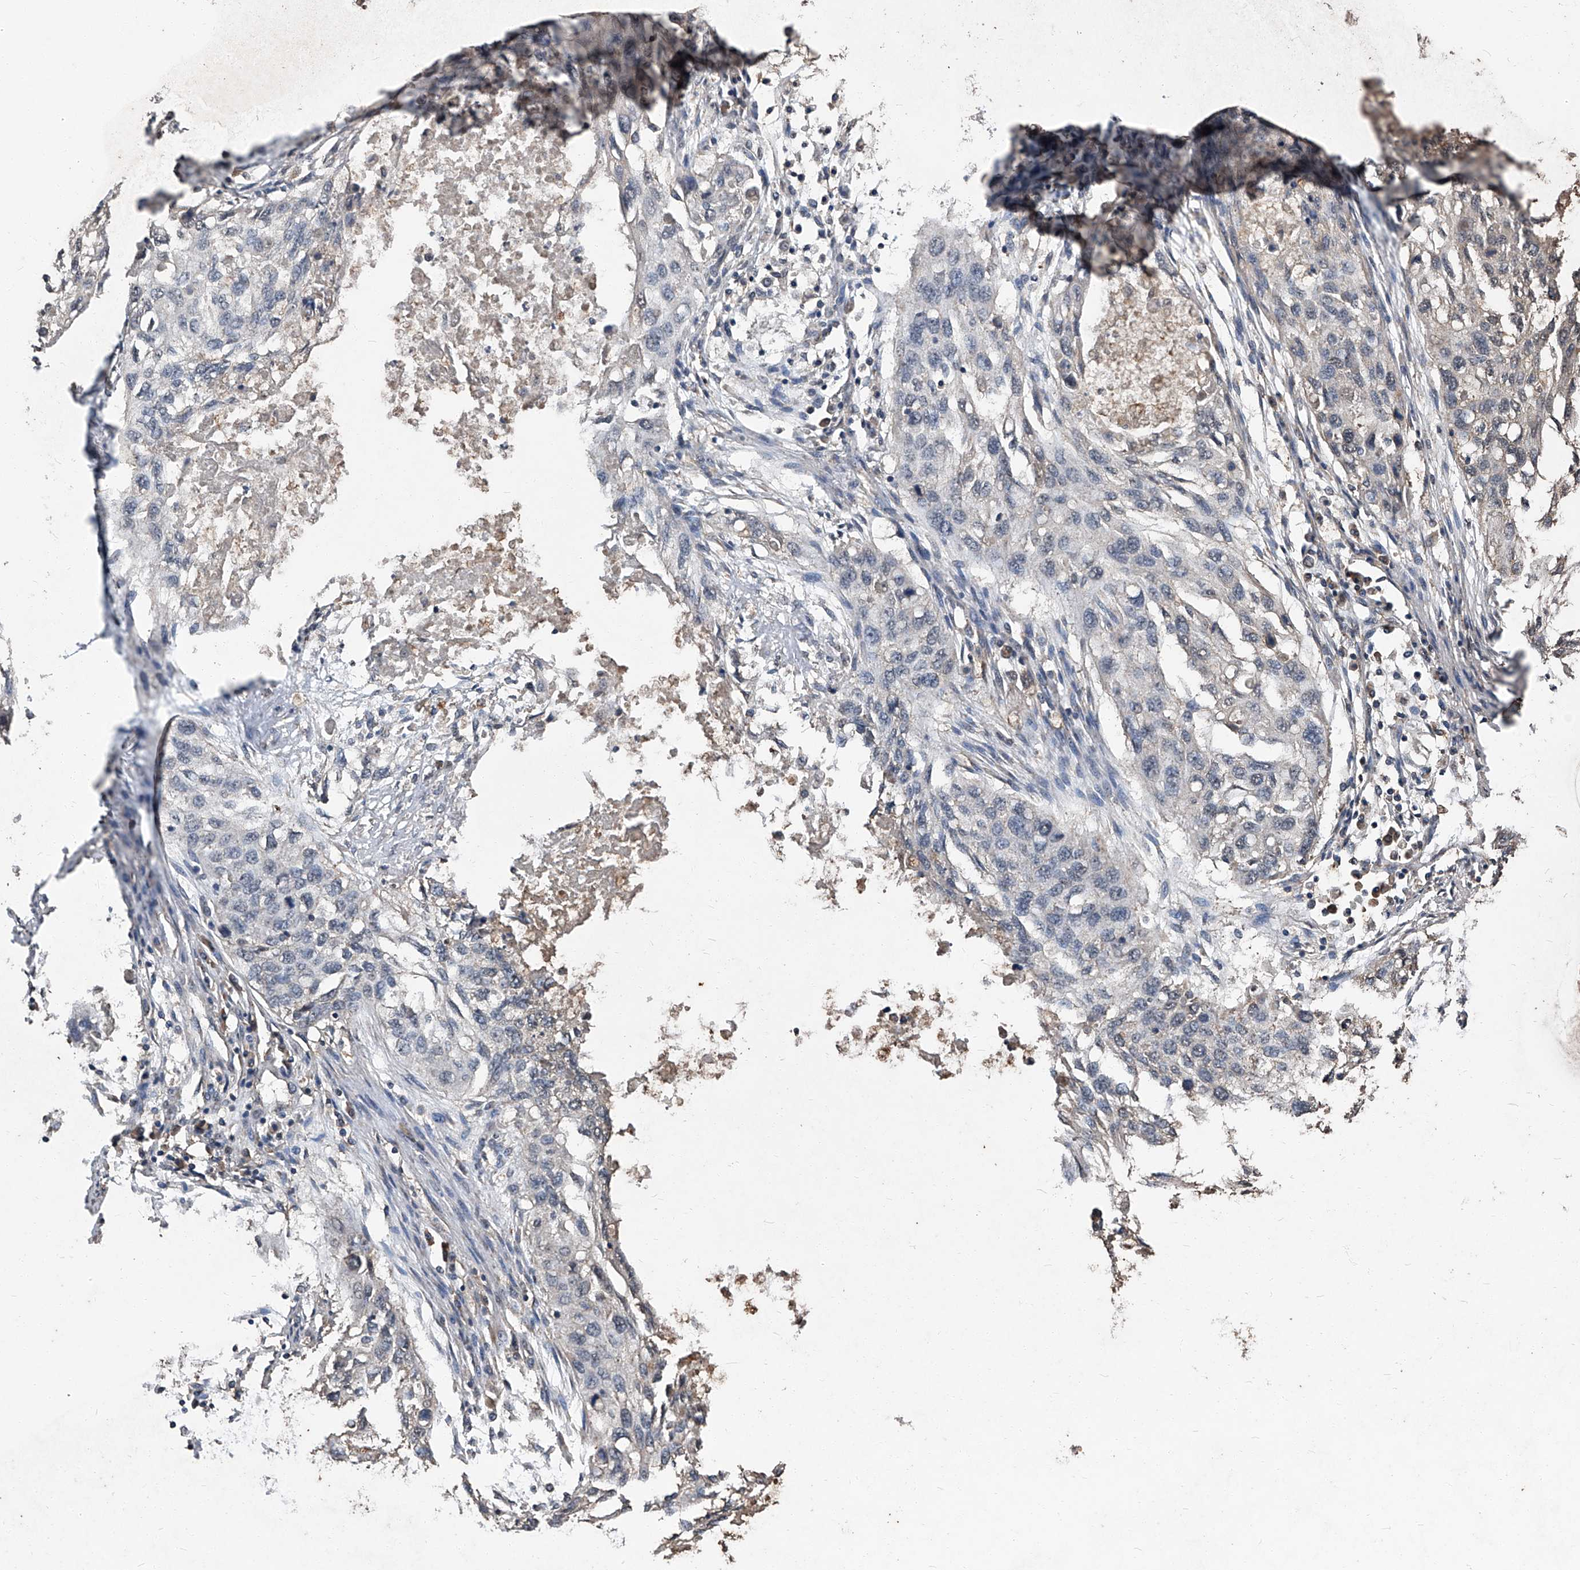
{"staining": {"intensity": "weak", "quantity": "25%-75%", "location": "cytoplasmic/membranous"}, "tissue": "lung cancer", "cell_type": "Tumor cells", "image_type": "cancer", "snomed": [{"axis": "morphology", "description": "Squamous cell carcinoma, NOS"}, {"axis": "topography", "description": "Lung"}], "caption": "Brown immunohistochemical staining in lung squamous cell carcinoma shows weak cytoplasmic/membranous staining in about 25%-75% of tumor cells.", "gene": "STARD7", "patient": {"sex": "female", "age": 63}}